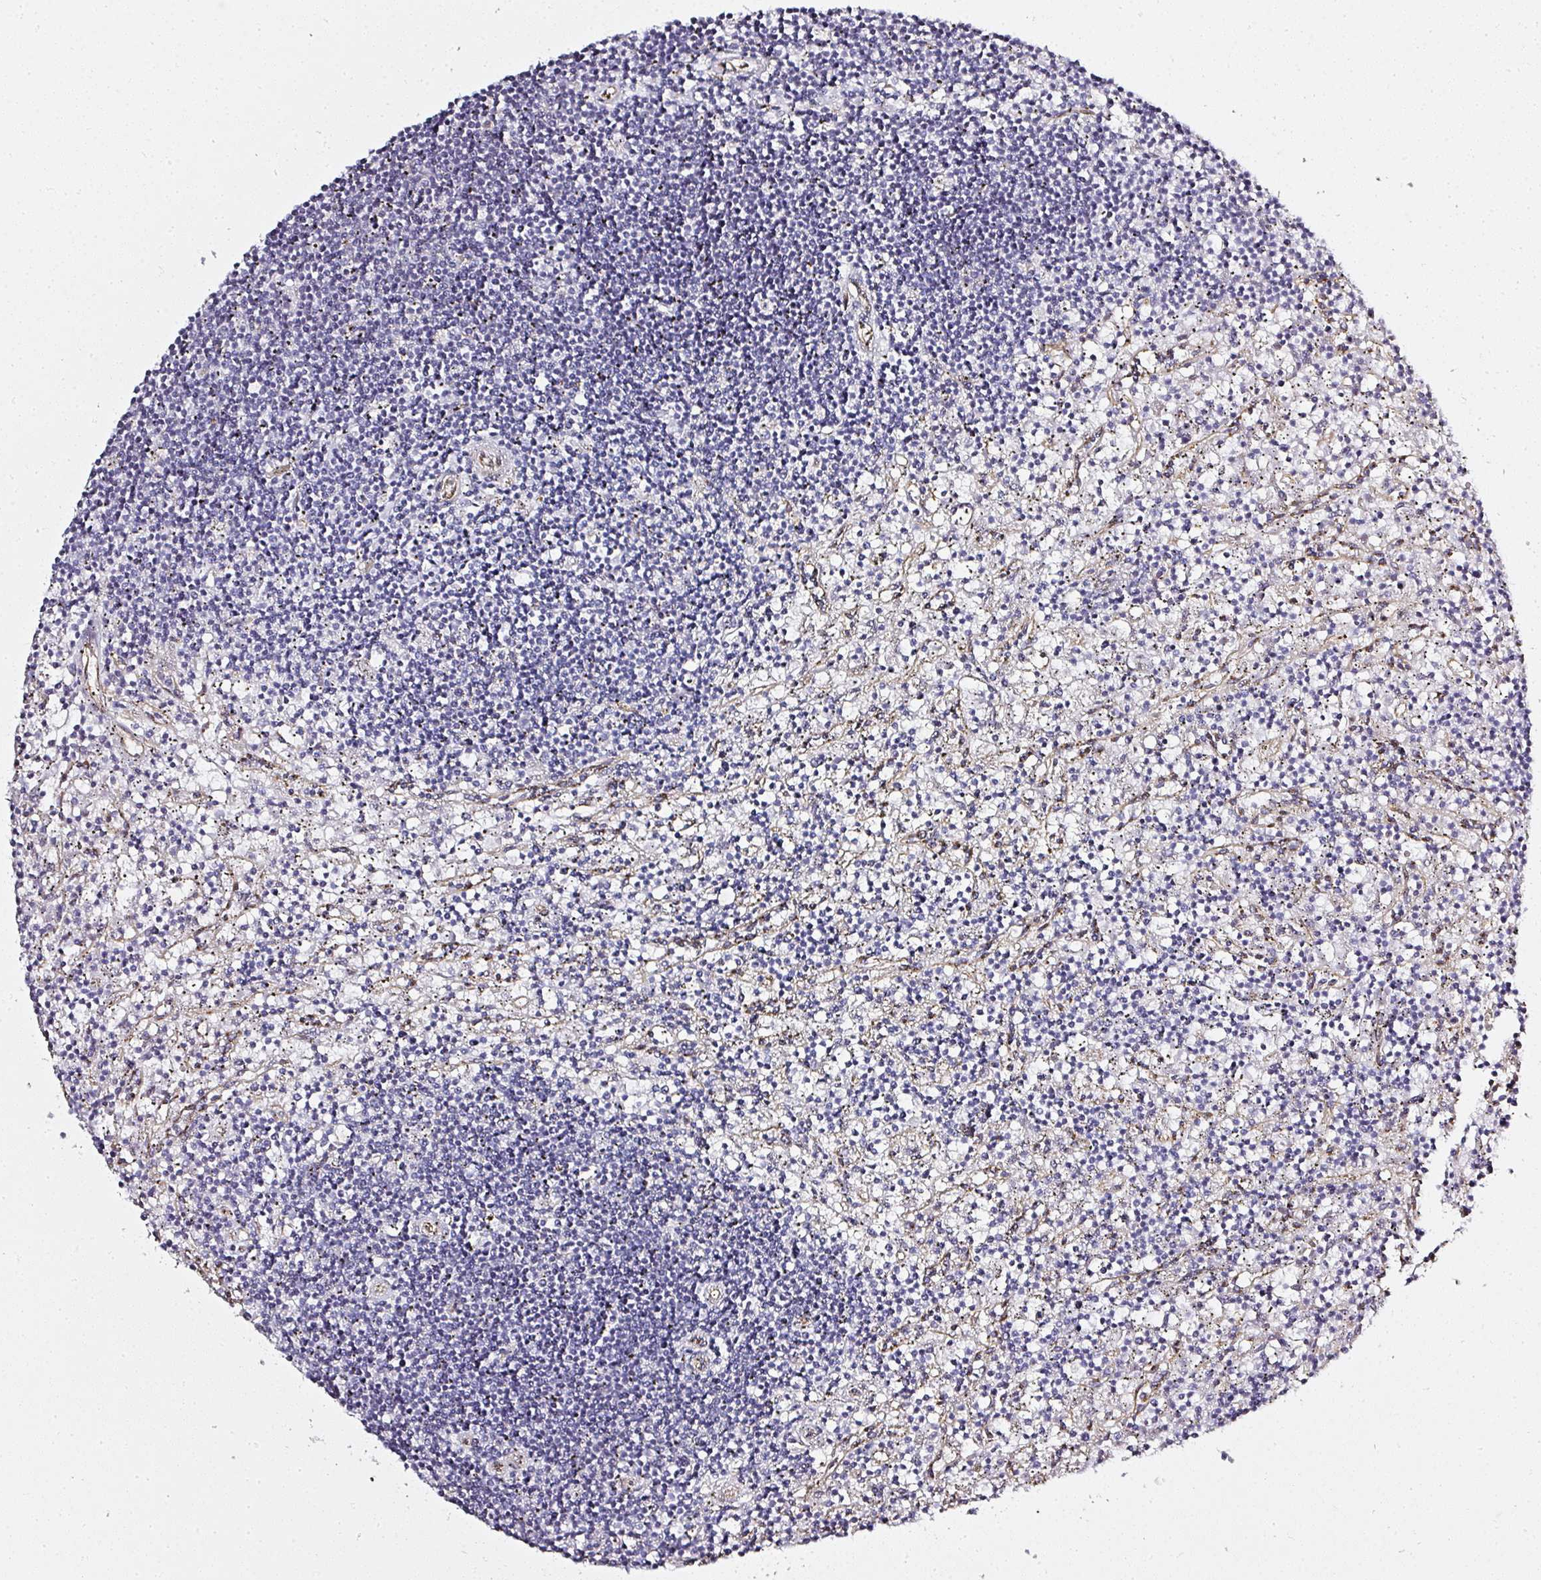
{"staining": {"intensity": "negative", "quantity": "none", "location": "none"}, "tissue": "lymphoma", "cell_type": "Tumor cells", "image_type": "cancer", "snomed": [{"axis": "morphology", "description": "Malignant lymphoma, non-Hodgkin's type, Low grade"}, {"axis": "topography", "description": "Spleen"}], "caption": "Tumor cells are negative for brown protein staining in low-grade malignant lymphoma, non-Hodgkin's type.", "gene": "ATP8B2", "patient": {"sex": "male", "age": 76}}